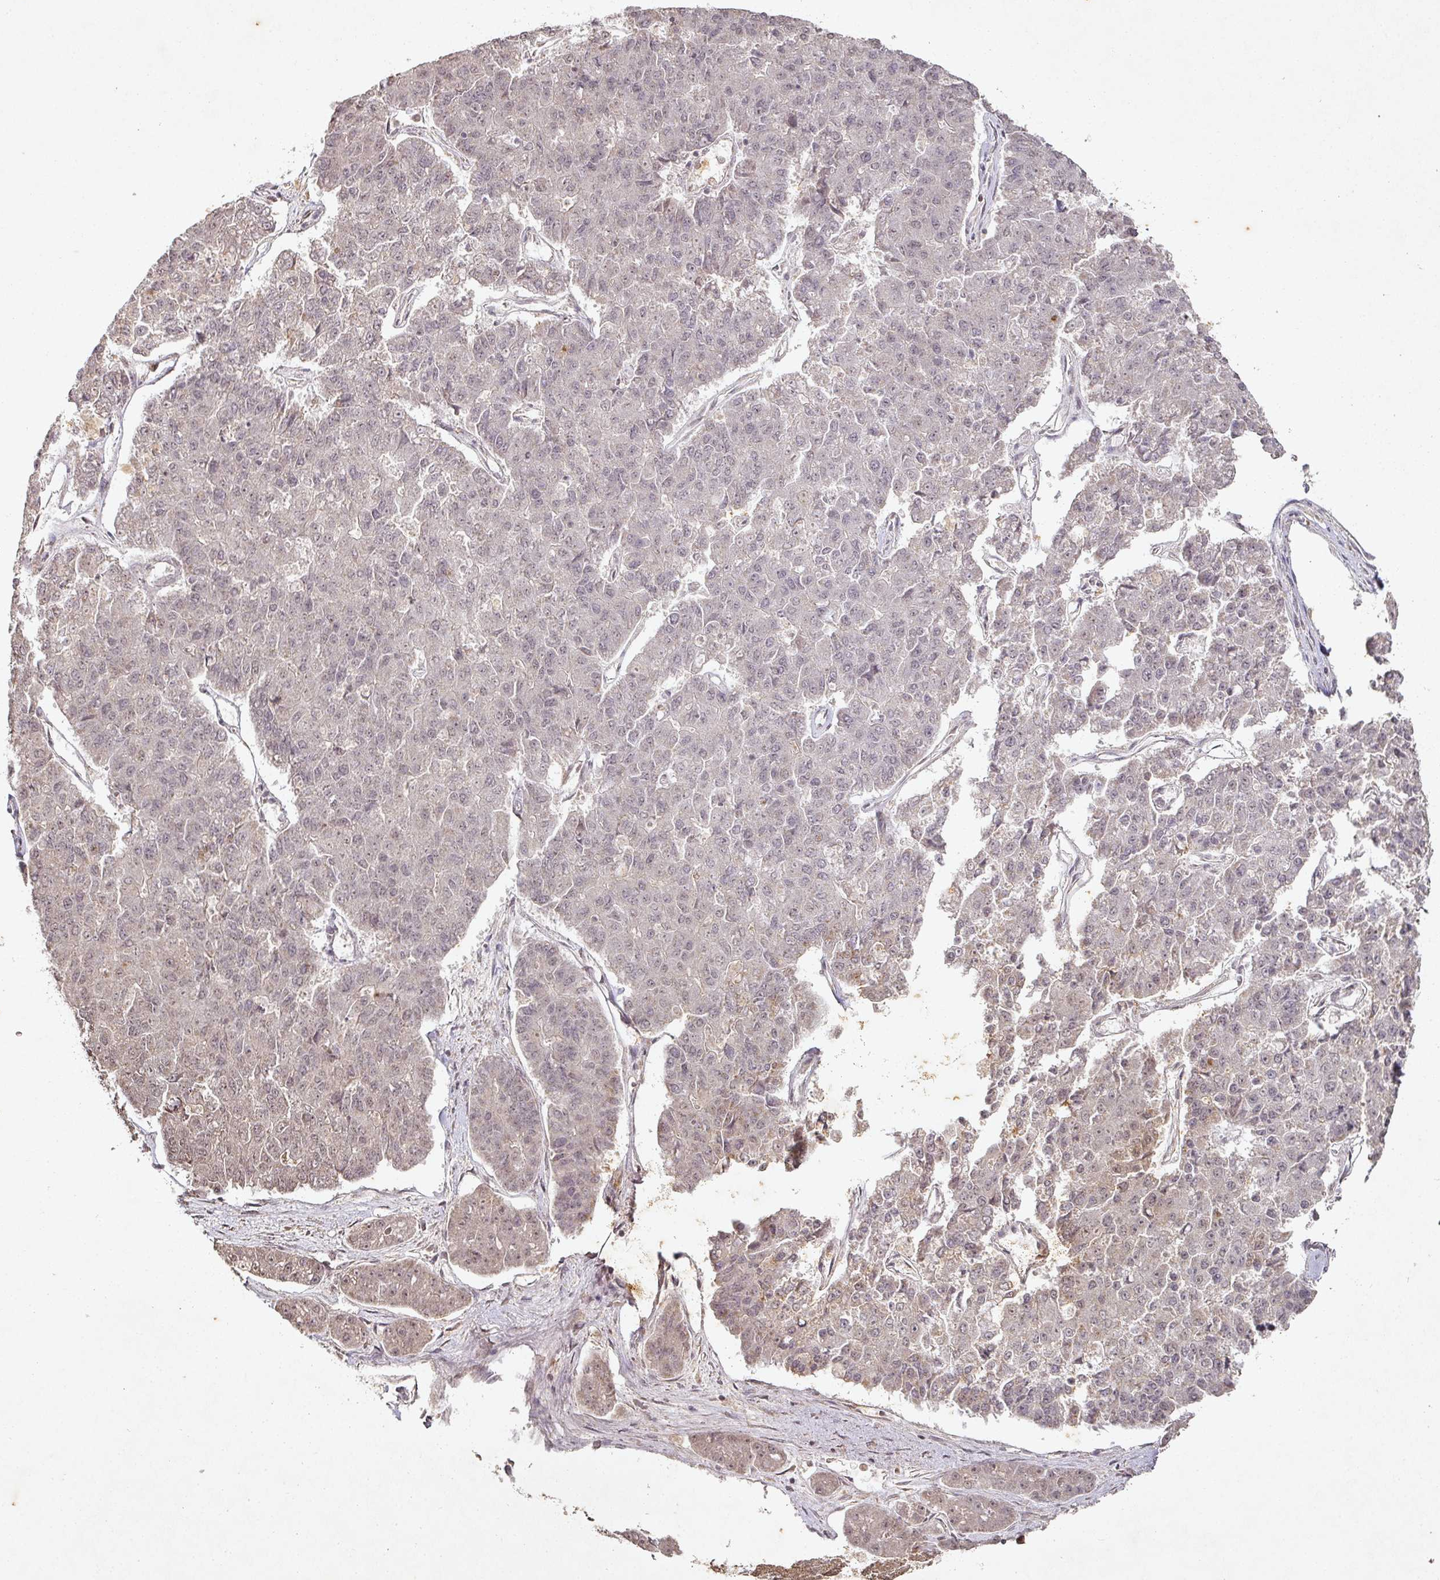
{"staining": {"intensity": "weak", "quantity": "<25%", "location": "nuclear"}, "tissue": "pancreatic cancer", "cell_type": "Tumor cells", "image_type": "cancer", "snomed": [{"axis": "morphology", "description": "Adenocarcinoma, NOS"}, {"axis": "topography", "description": "Pancreas"}], "caption": "Immunohistochemical staining of adenocarcinoma (pancreatic) exhibits no significant expression in tumor cells.", "gene": "CAPN5", "patient": {"sex": "male", "age": 50}}